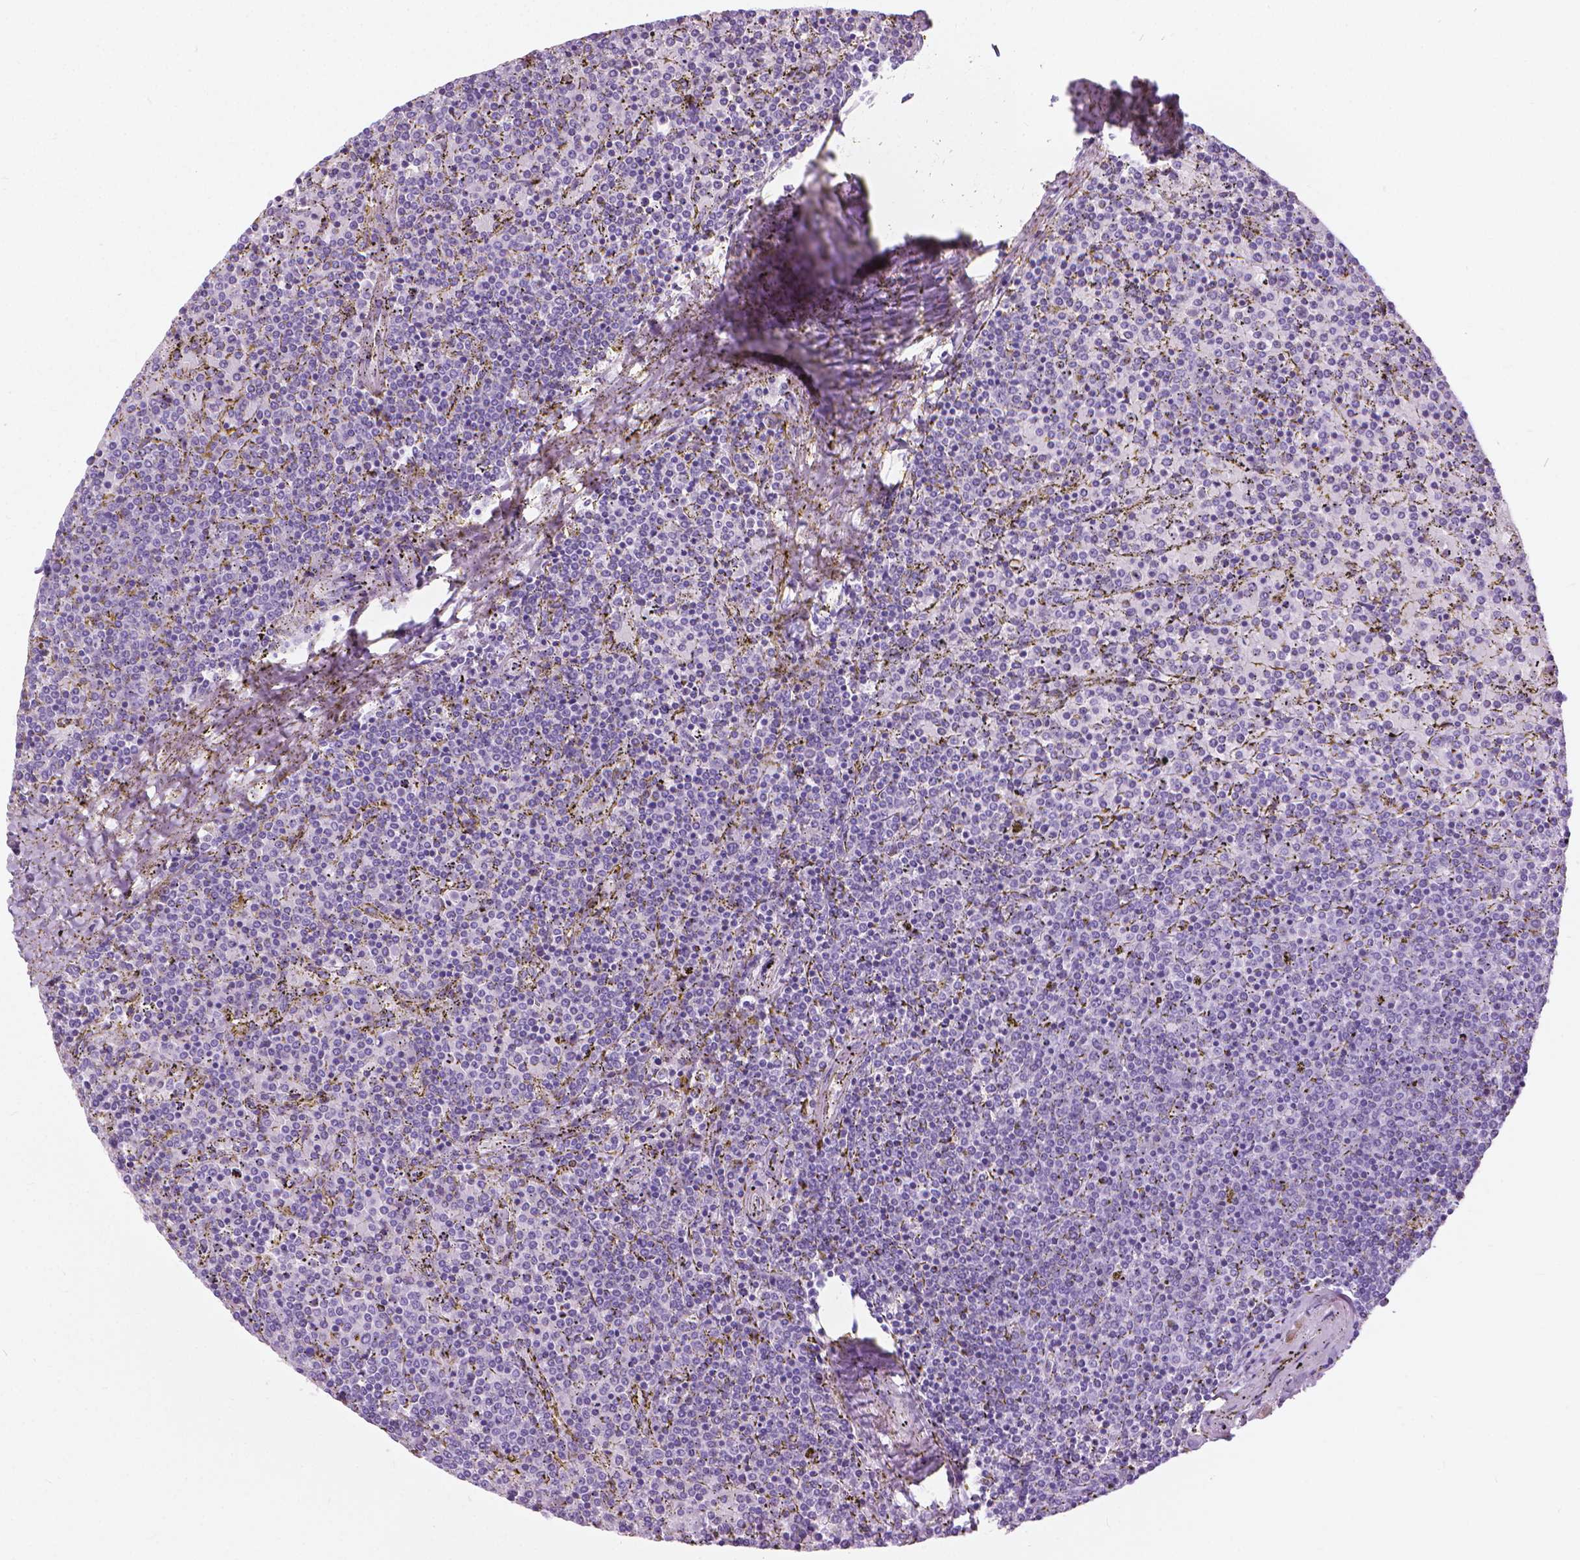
{"staining": {"intensity": "negative", "quantity": "none", "location": "none"}, "tissue": "lymphoma", "cell_type": "Tumor cells", "image_type": "cancer", "snomed": [{"axis": "morphology", "description": "Malignant lymphoma, non-Hodgkin's type, Low grade"}, {"axis": "topography", "description": "Spleen"}], "caption": "Human low-grade malignant lymphoma, non-Hodgkin's type stained for a protein using IHC displays no positivity in tumor cells.", "gene": "HTR2B", "patient": {"sex": "female", "age": 77}}